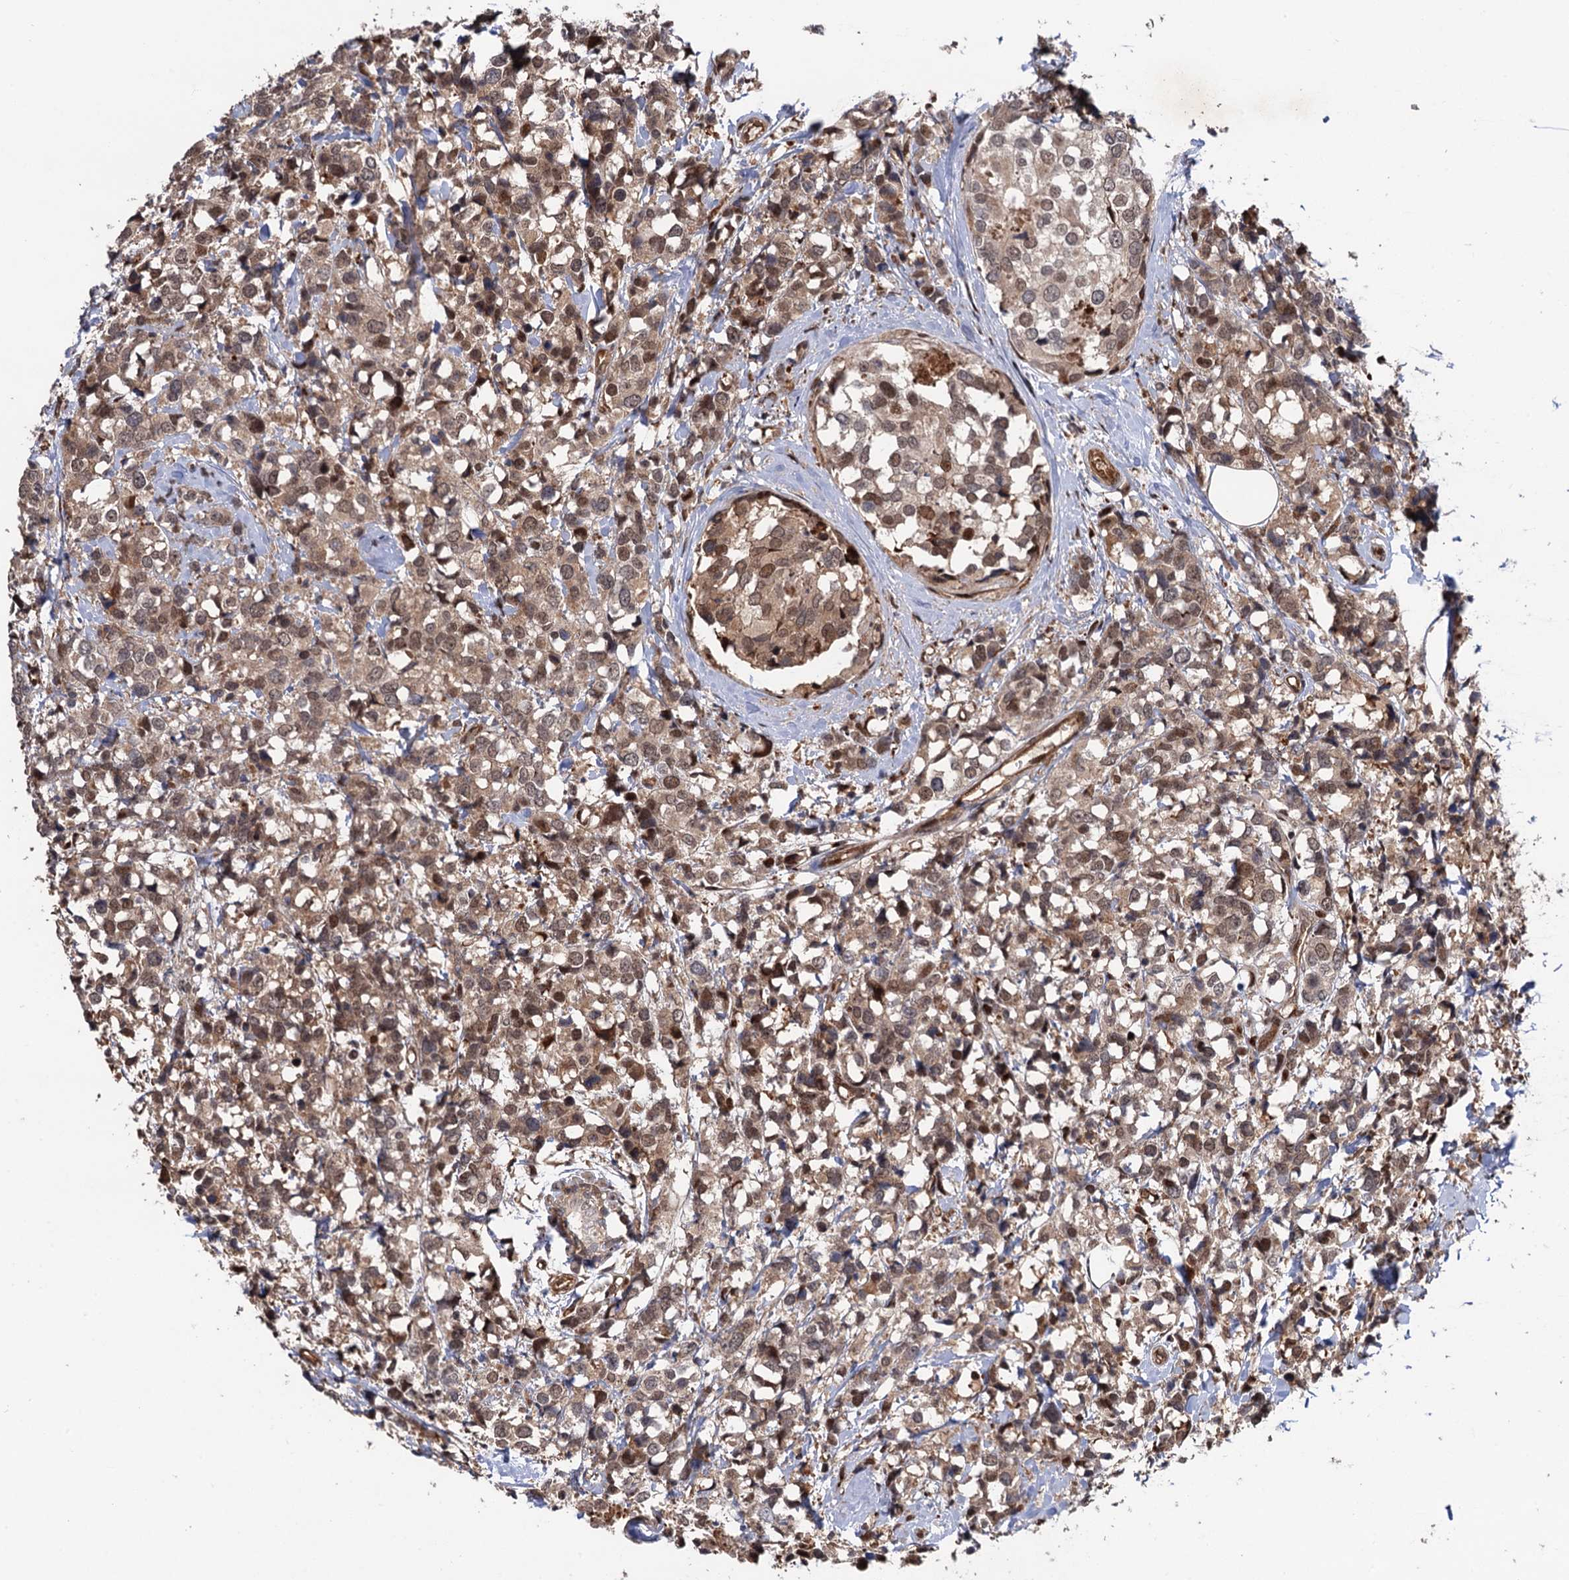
{"staining": {"intensity": "moderate", "quantity": ">75%", "location": "cytoplasmic/membranous,nuclear"}, "tissue": "breast cancer", "cell_type": "Tumor cells", "image_type": "cancer", "snomed": [{"axis": "morphology", "description": "Lobular carcinoma"}, {"axis": "topography", "description": "Breast"}], "caption": "Lobular carcinoma (breast) was stained to show a protein in brown. There is medium levels of moderate cytoplasmic/membranous and nuclear expression in about >75% of tumor cells.", "gene": "CDC23", "patient": {"sex": "female", "age": 59}}